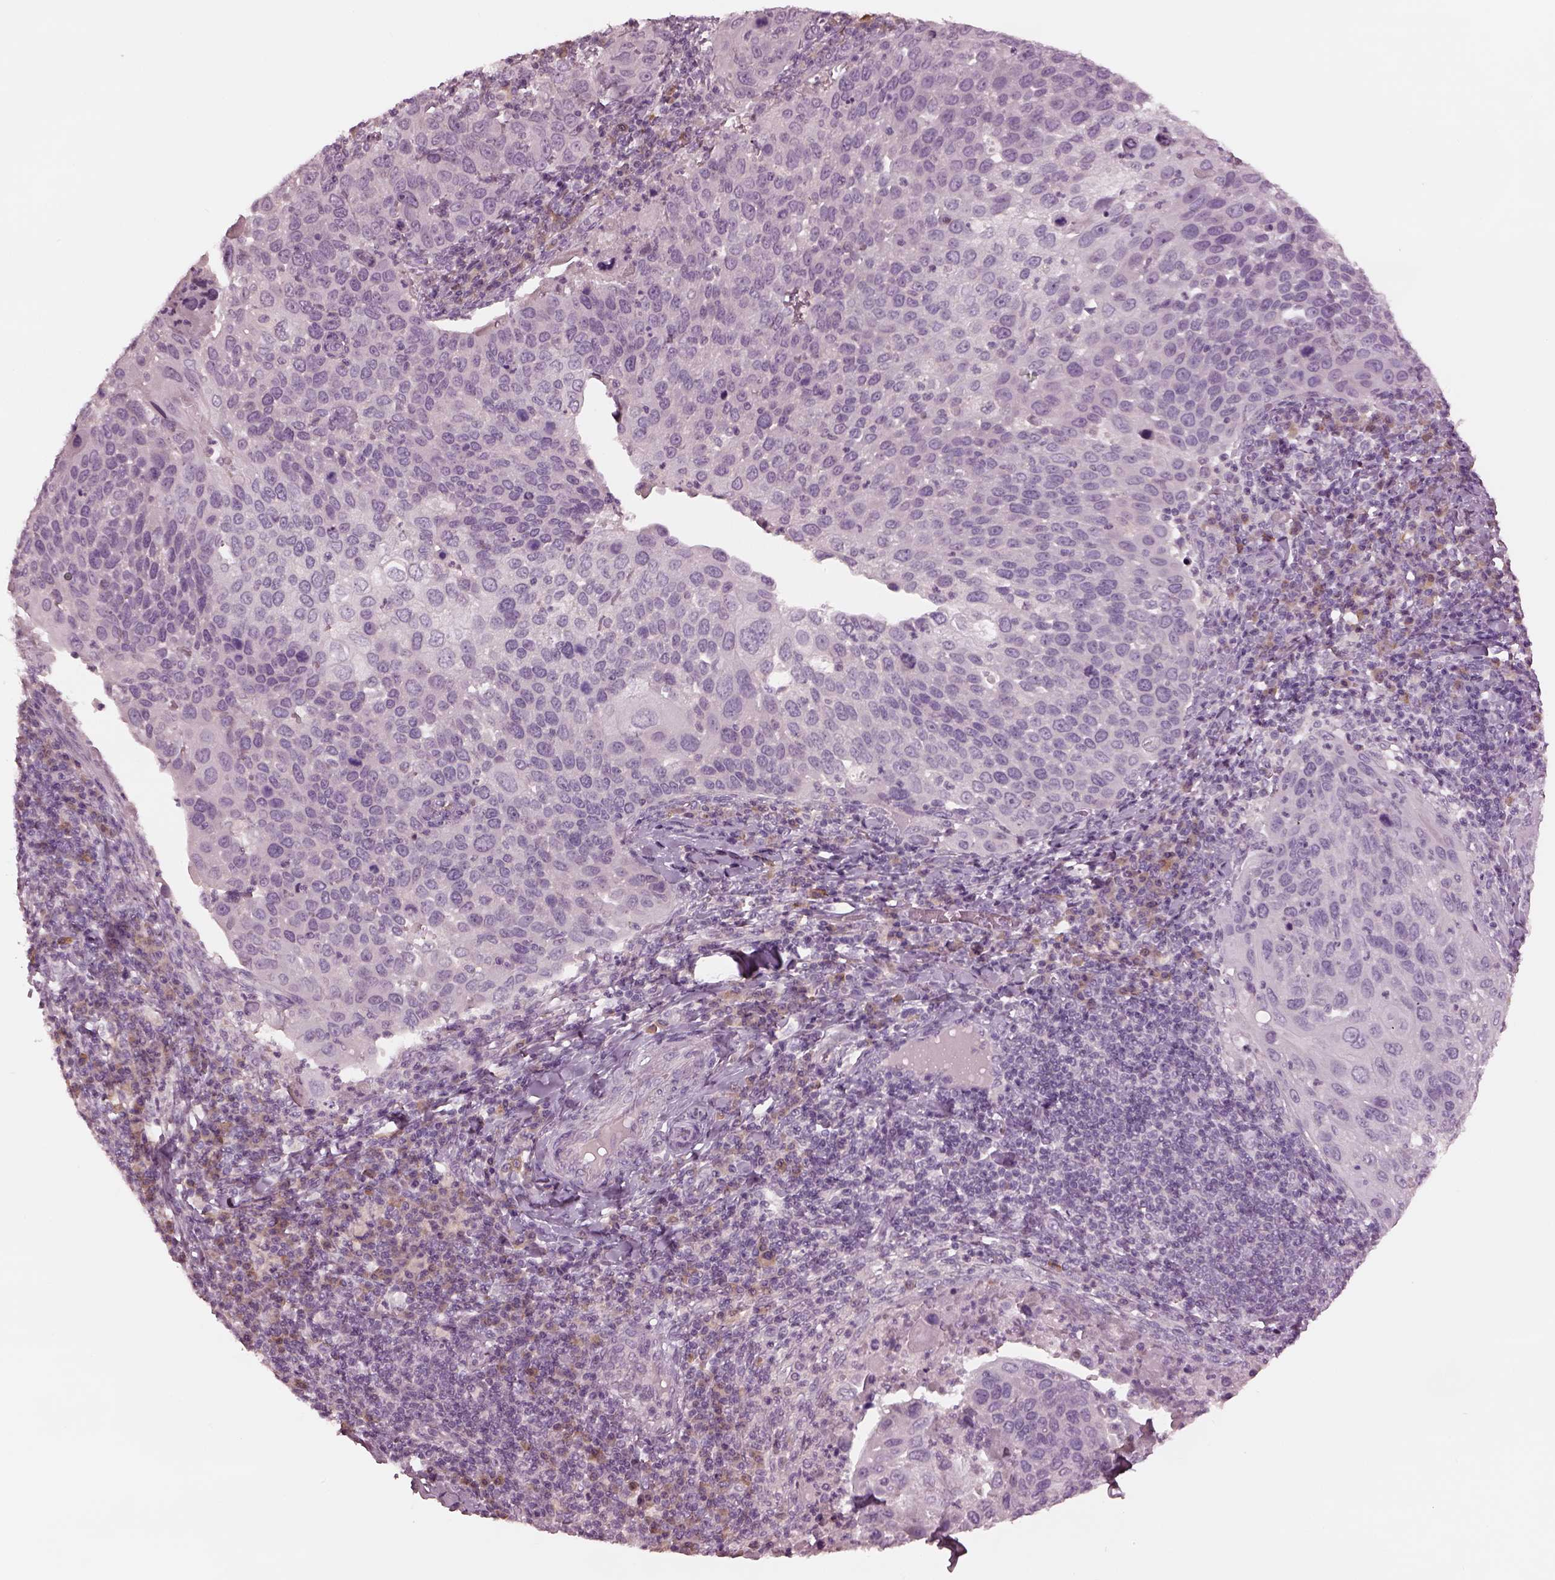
{"staining": {"intensity": "negative", "quantity": "none", "location": "none"}, "tissue": "cervical cancer", "cell_type": "Tumor cells", "image_type": "cancer", "snomed": [{"axis": "morphology", "description": "Squamous cell carcinoma, NOS"}, {"axis": "topography", "description": "Cervix"}], "caption": "Tumor cells are negative for protein expression in human cervical cancer (squamous cell carcinoma).", "gene": "MIA", "patient": {"sex": "female", "age": 54}}